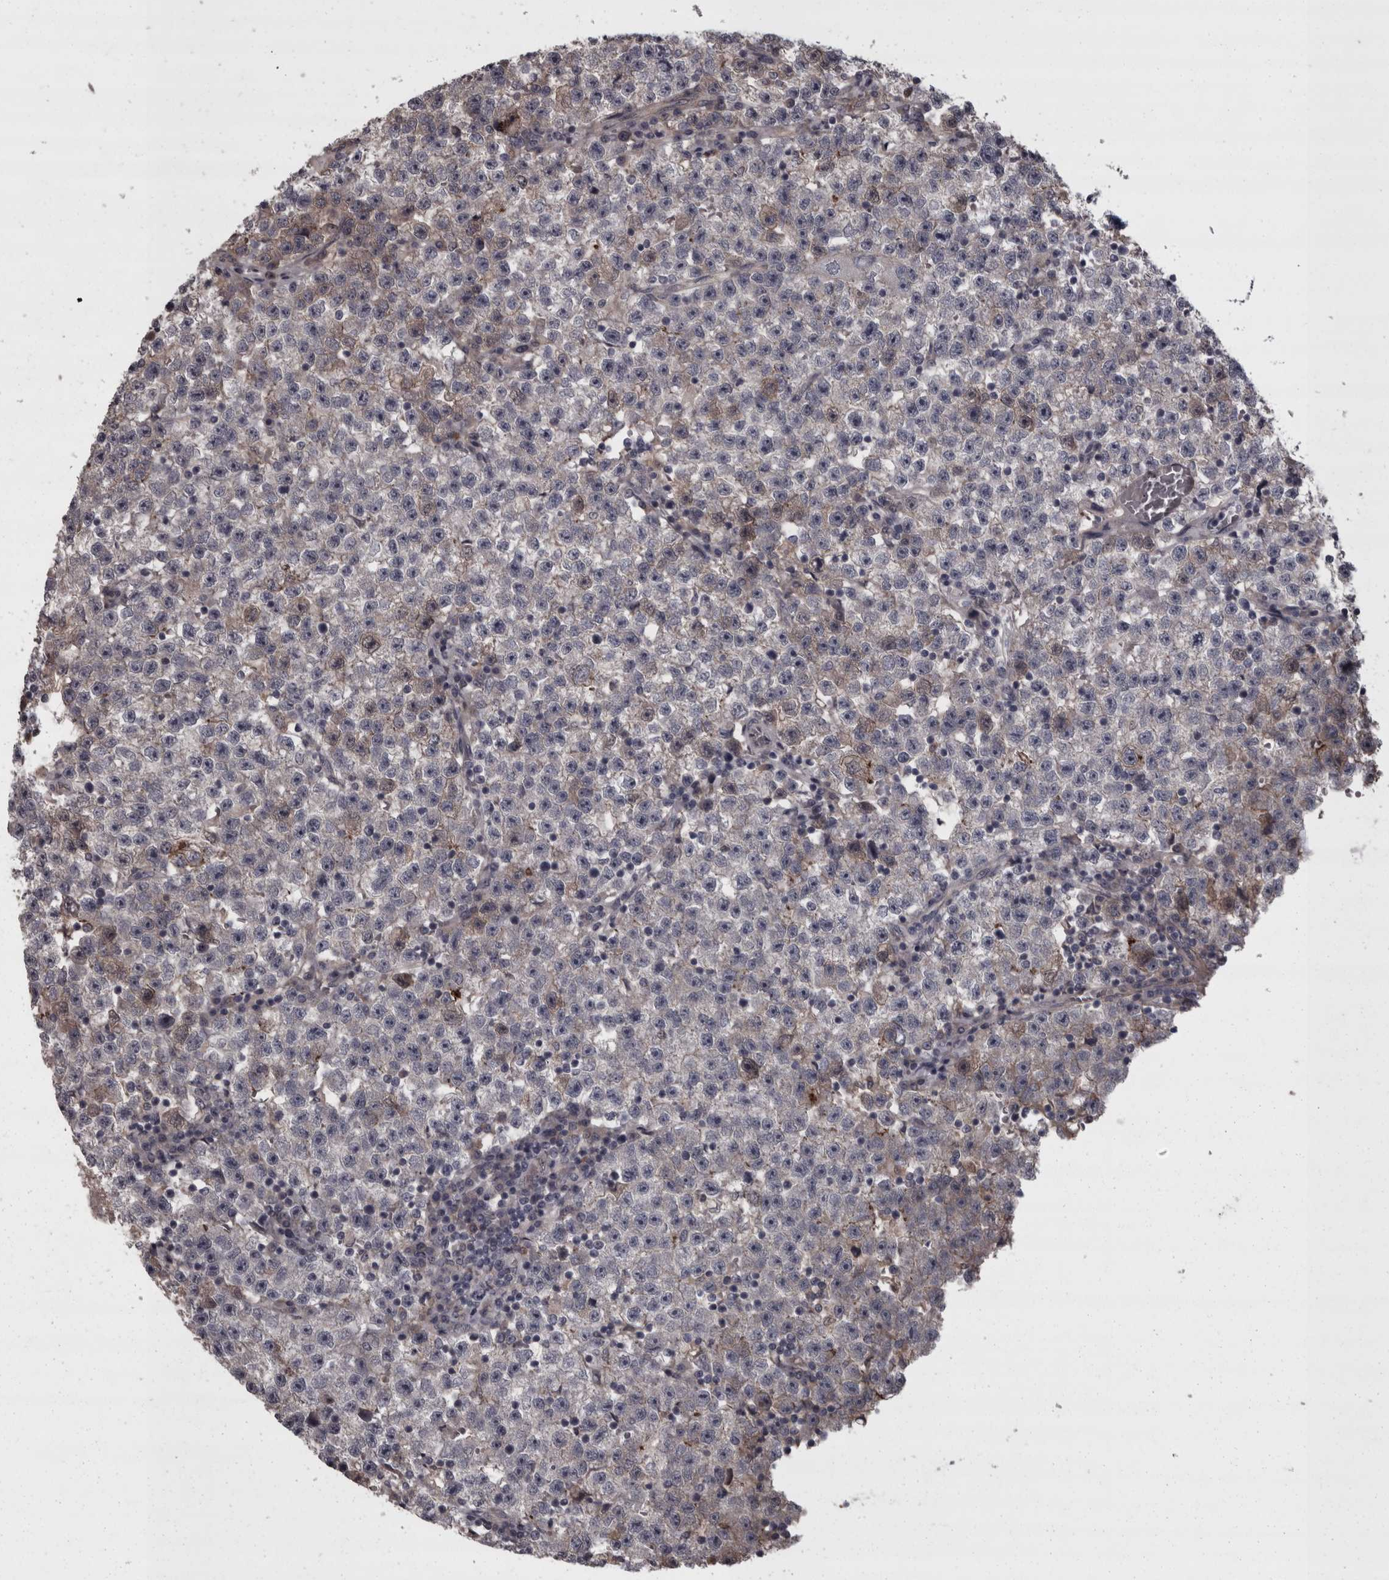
{"staining": {"intensity": "weak", "quantity": "25%-75%", "location": "cytoplasmic/membranous"}, "tissue": "testis cancer", "cell_type": "Tumor cells", "image_type": "cancer", "snomed": [{"axis": "morphology", "description": "Seminoma, NOS"}, {"axis": "topography", "description": "Testis"}], "caption": "Testis cancer (seminoma) stained with immunohistochemistry exhibits weak cytoplasmic/membranous expression in about 25%-75% of tumor cells.", "gene": "PCDH17", "patient": {"sex": "male", "age": 22}}